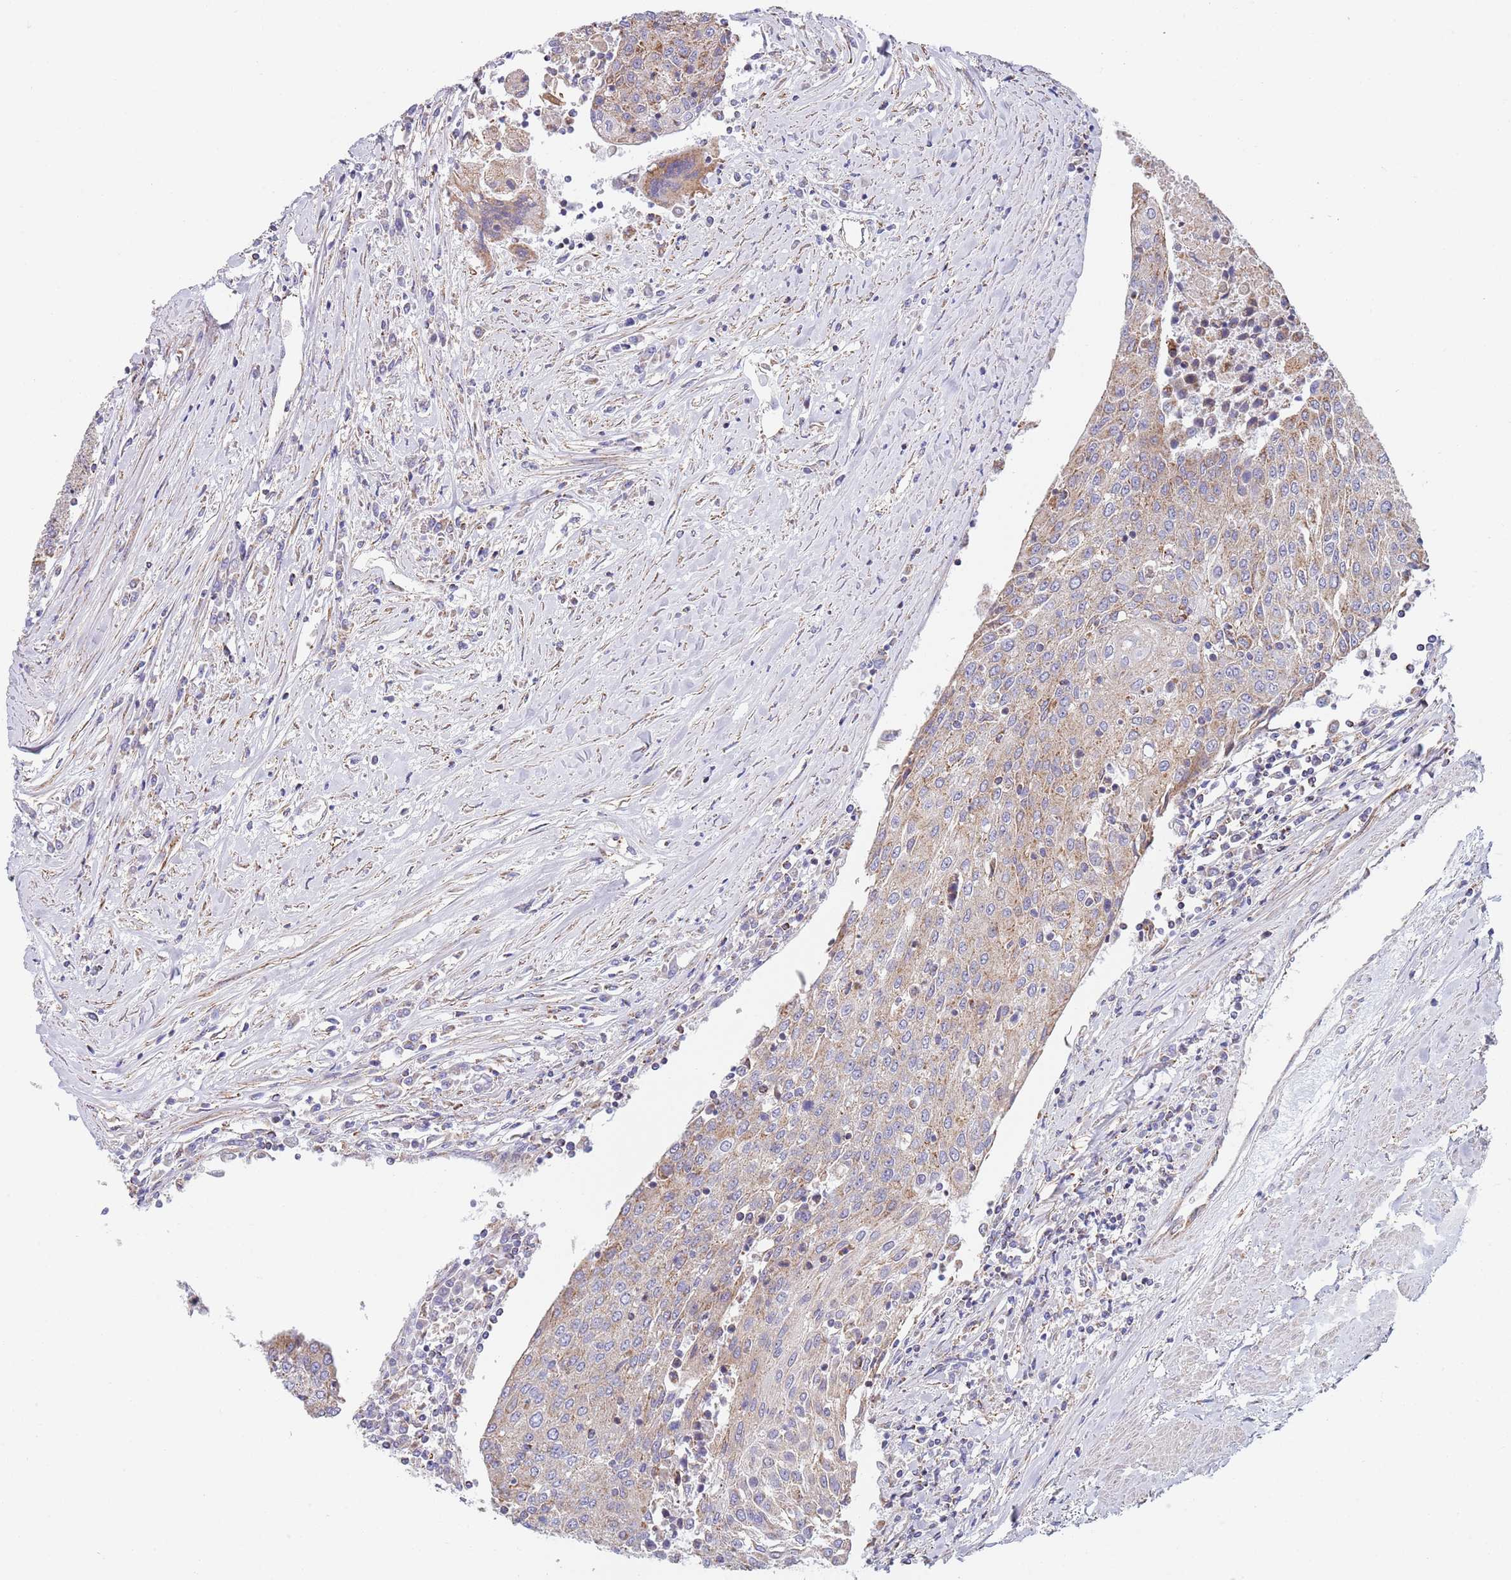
{"staining": {"intensity": "weak", "quantity": "25%-75%", "location": "cytoplasmic/membranous"}, "tissue": "urothelial cancer", "cell_type": "Tumor cells", "image_type": "cancer", "snomed": [{"axis": "morphology", "description": "Urothelial carcinoma, High grade"}, {"axis": "topography", "description": "Urinary bladder"}], "caption": "A photomicrograph of human urothelial cancer stained for a protein shows weak cytoplasmic/membranous brown staining in tumor cells.", "gene": "PWWP3A", "patient": {"sex": "female", "age": 85}}